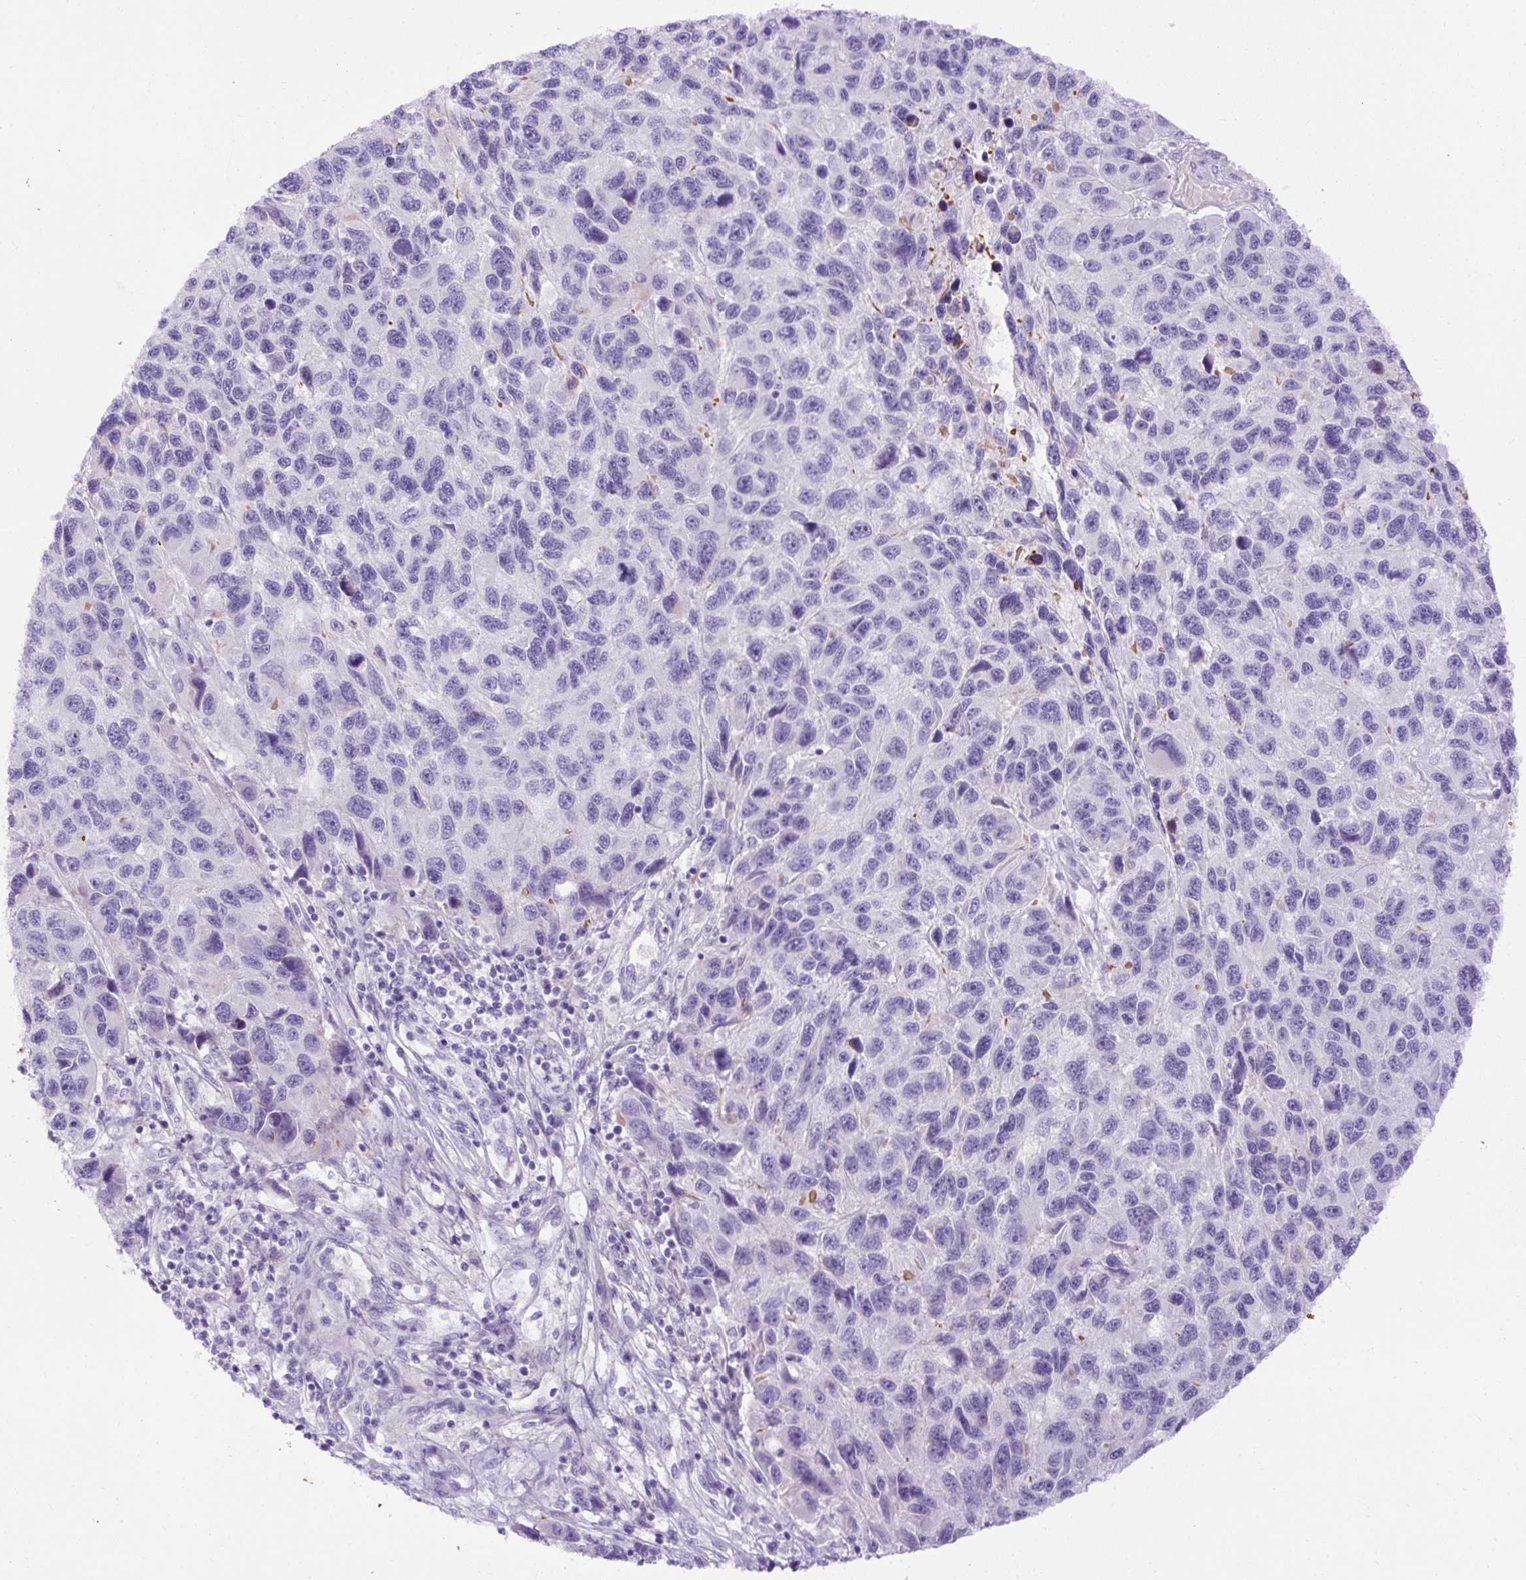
{"staining": {"intensity": "negative", "quantity": "none", "location": "none"}, "tissue": "melanoma", "cell_type": "Tumor cells", "image_type": "cancer", "snomed": [{"axis": "morphology", "description": "Malignant melanoma, NOS"}, {"axis": "topography", "description": "Skin"}], "caption": "Histopathology image shows no significant protein staining in tumor cells of malignant melanoma.", "gene": "SPTBN5", "patient": {"sex": "male", "age": 53}}